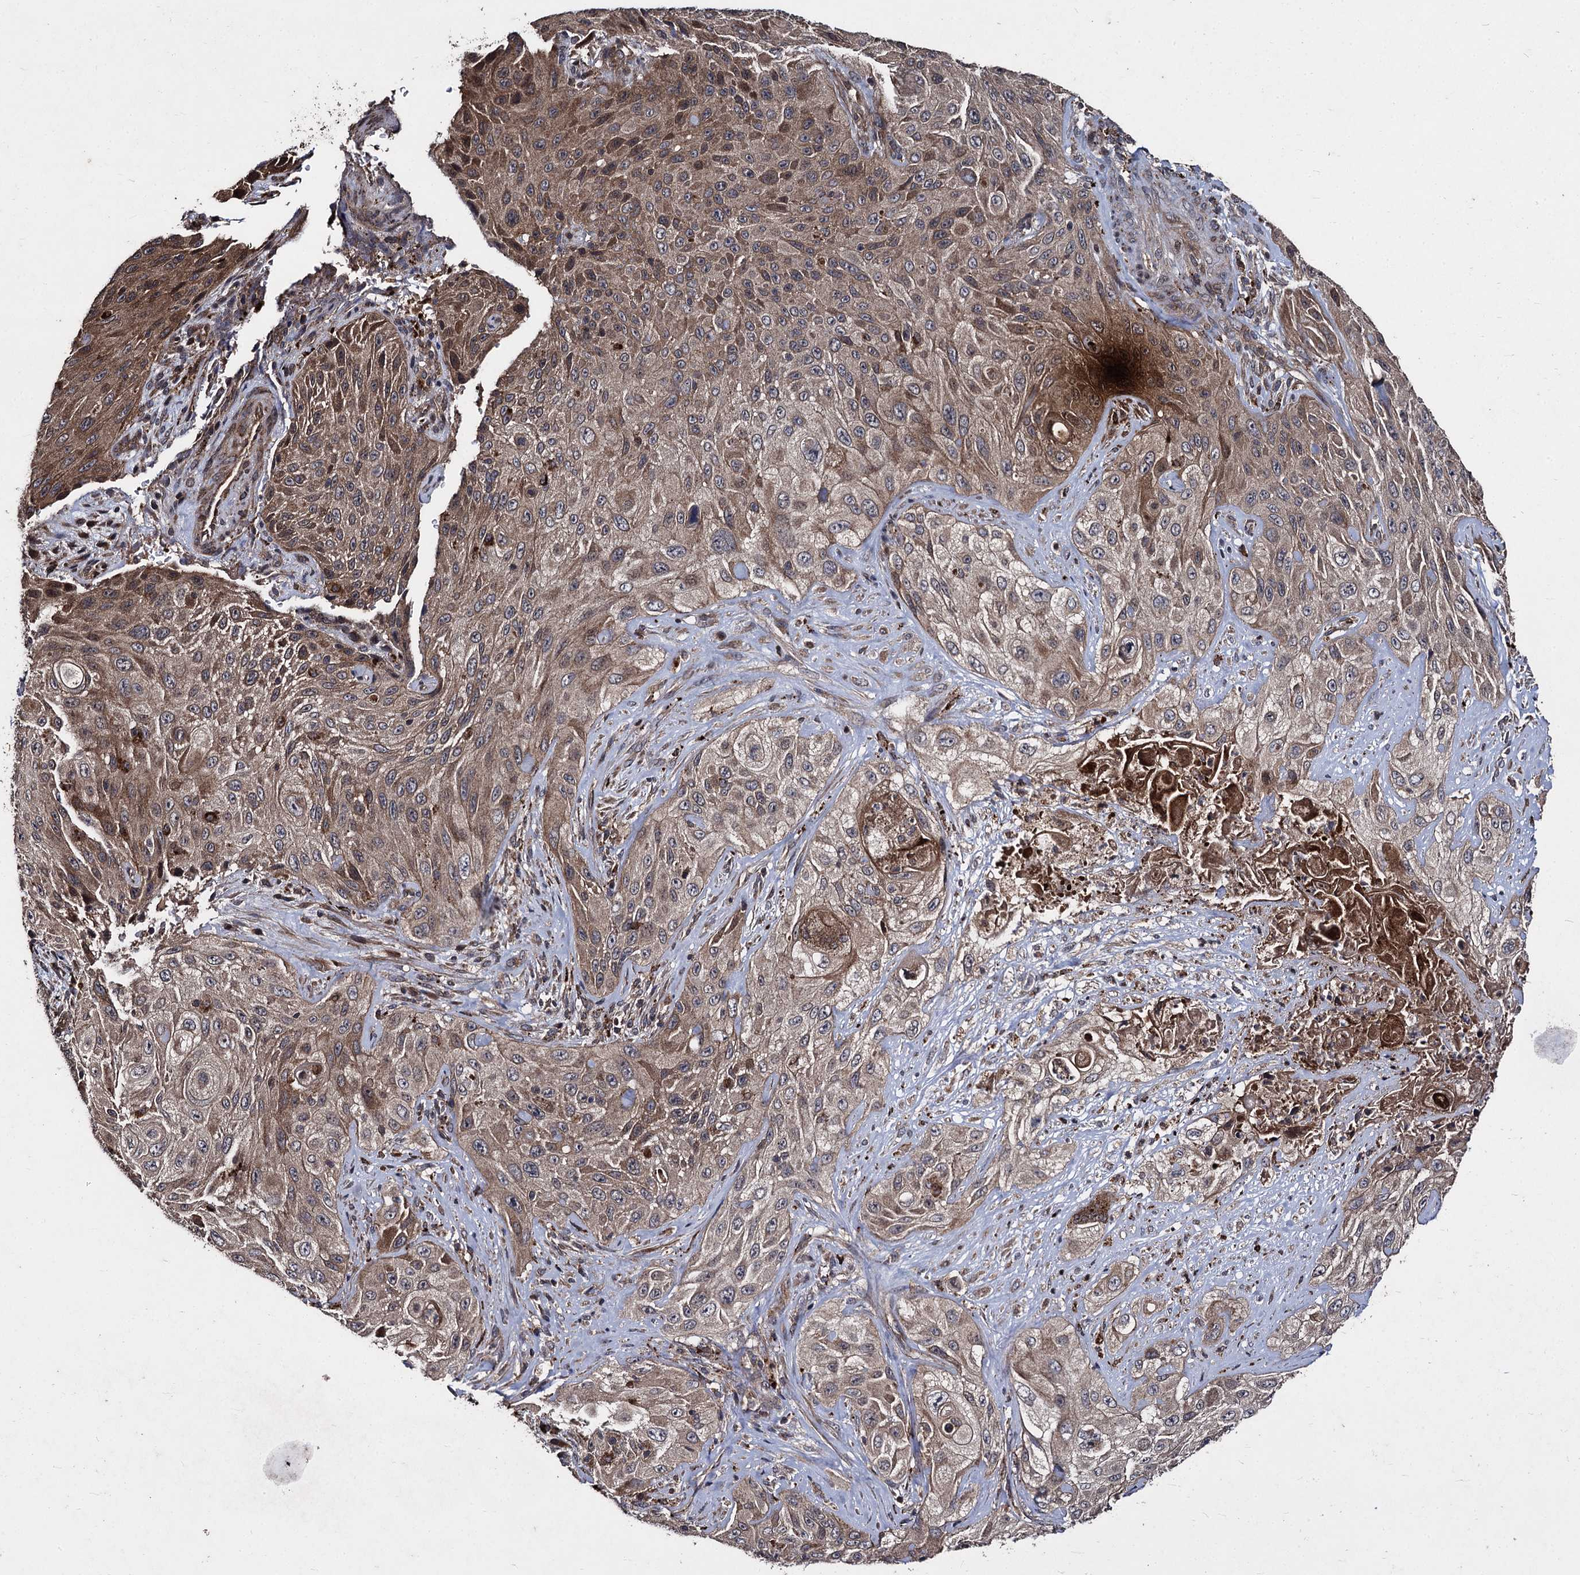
{"staining": {"intensity": "moderate", "quantity": "25%-75%", "location": "cytoplasmic/membranous"}, "tissue": "cervical cancer", "cell_type": "Tumor cells", "image_type": "cancer", "snomed": [{"axis": "morphology", "description": "Squamous cell carcinoma, NOS"}, {"axis": "topography", "description": "Cervix"}], "caption": "Cervical cancer (squamous cell carcinoma) stained with a protein marker exhibits moderate staining in tumor cells.", "gene": "BCL2L2", "patient": {"sex": "female", "age": 42}}